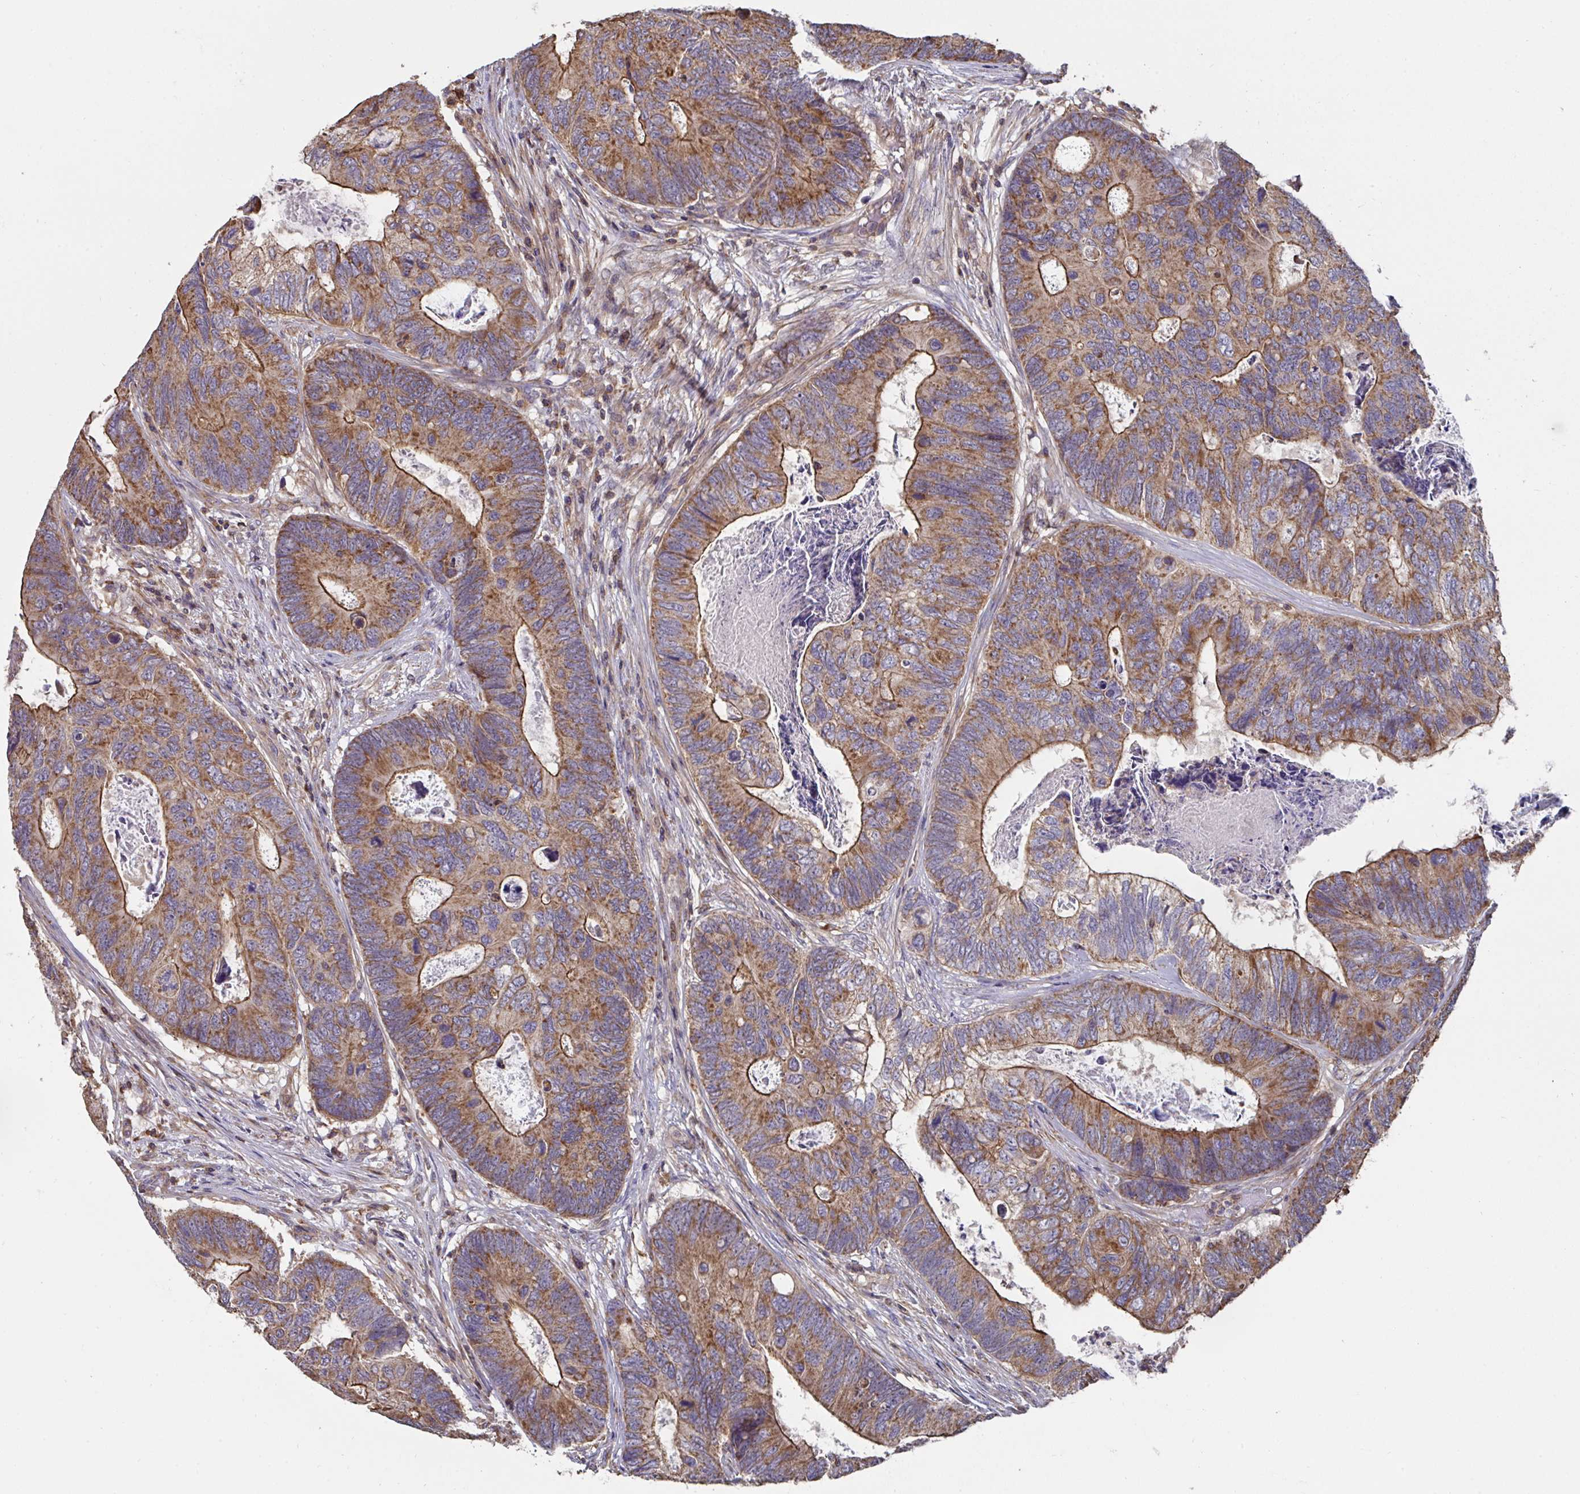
{"staining": {"intensity": "moderate", "quantity": ">75%", "location": "cytoplasmic/membranous"}, "tissue": "colorectal cancer", "cell_type": "Tumor cells", "image_type": "cancer", "snomed": [{"axis": "morphology", "description": "Adenocarcinoma, NOS"}, {"axis": "topography", "description": "Colon"}], "caption": "Protein positivity by immunohistochemistry (IHC) exhibits moderate cytoplasmic/membranous positivity in approximately >75% of tumor cells in adenocarcinoma (colorectal).", "gene": "DZANK1", "patient": {"sex": "female", "age": 67}}